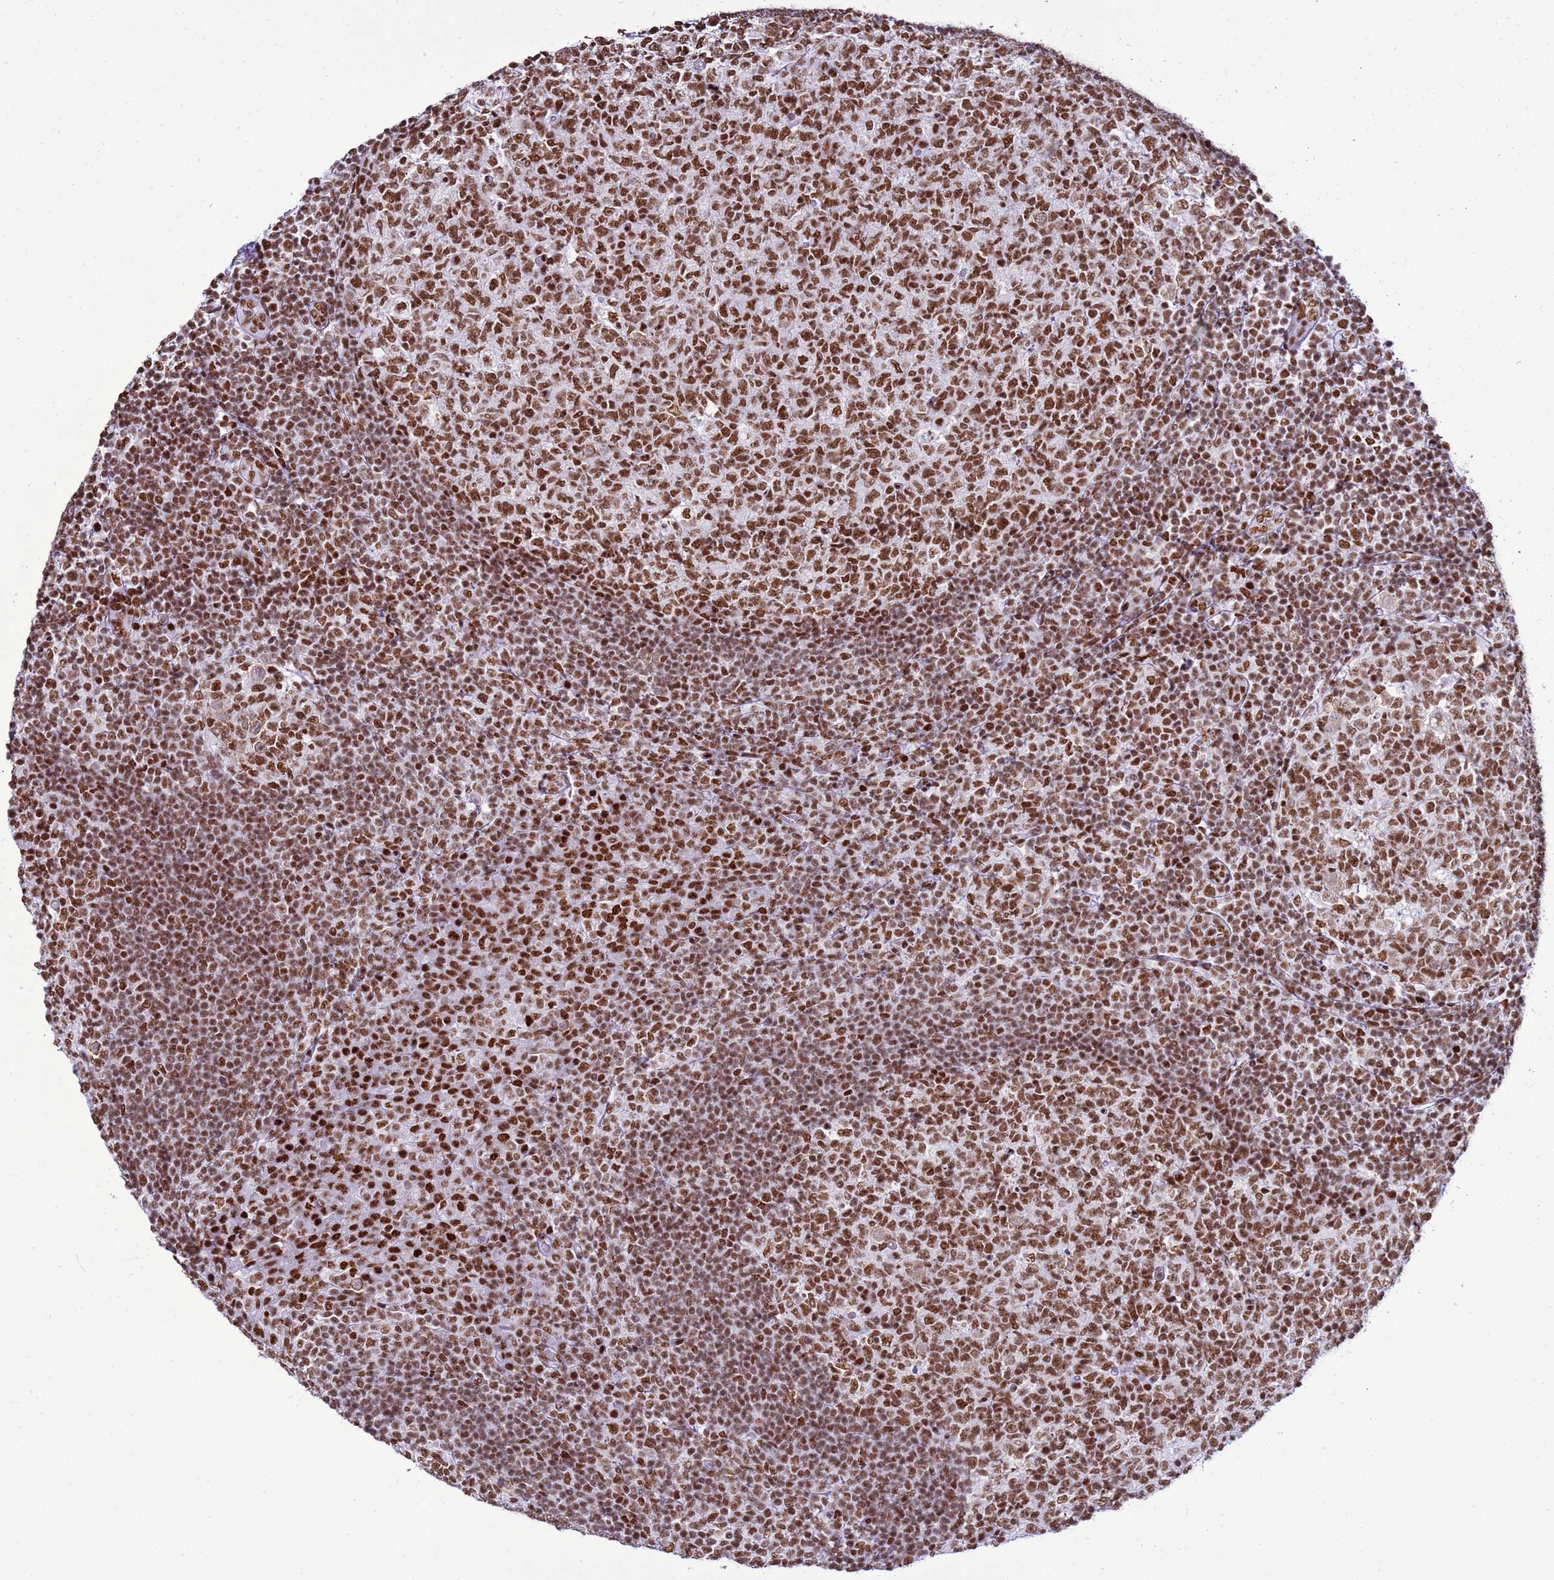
{"staining": {"intensity": "moderate", "quantity": ">75%", "location": "nuclear"}, "tissue": "tonsil", "cell_type": "Germinal center cells", "image_type": "normal", "snomed": [{"axis": "morphology", "description": "Normal tissue, NOS"}, {"axis": "topography", "description": "Tonsil"}], "caption": "Immunohistochemistry (IHC) histopathology image of benign tonsil: human tonsil stained using immunohistochemistry displays medium levels of moderate protein expression localized specifically in the nuclear of germinal center cells, appearing as a nuclear brown color.", "gene": "RALY", "patient": {"sex": "female", "age": 19}}